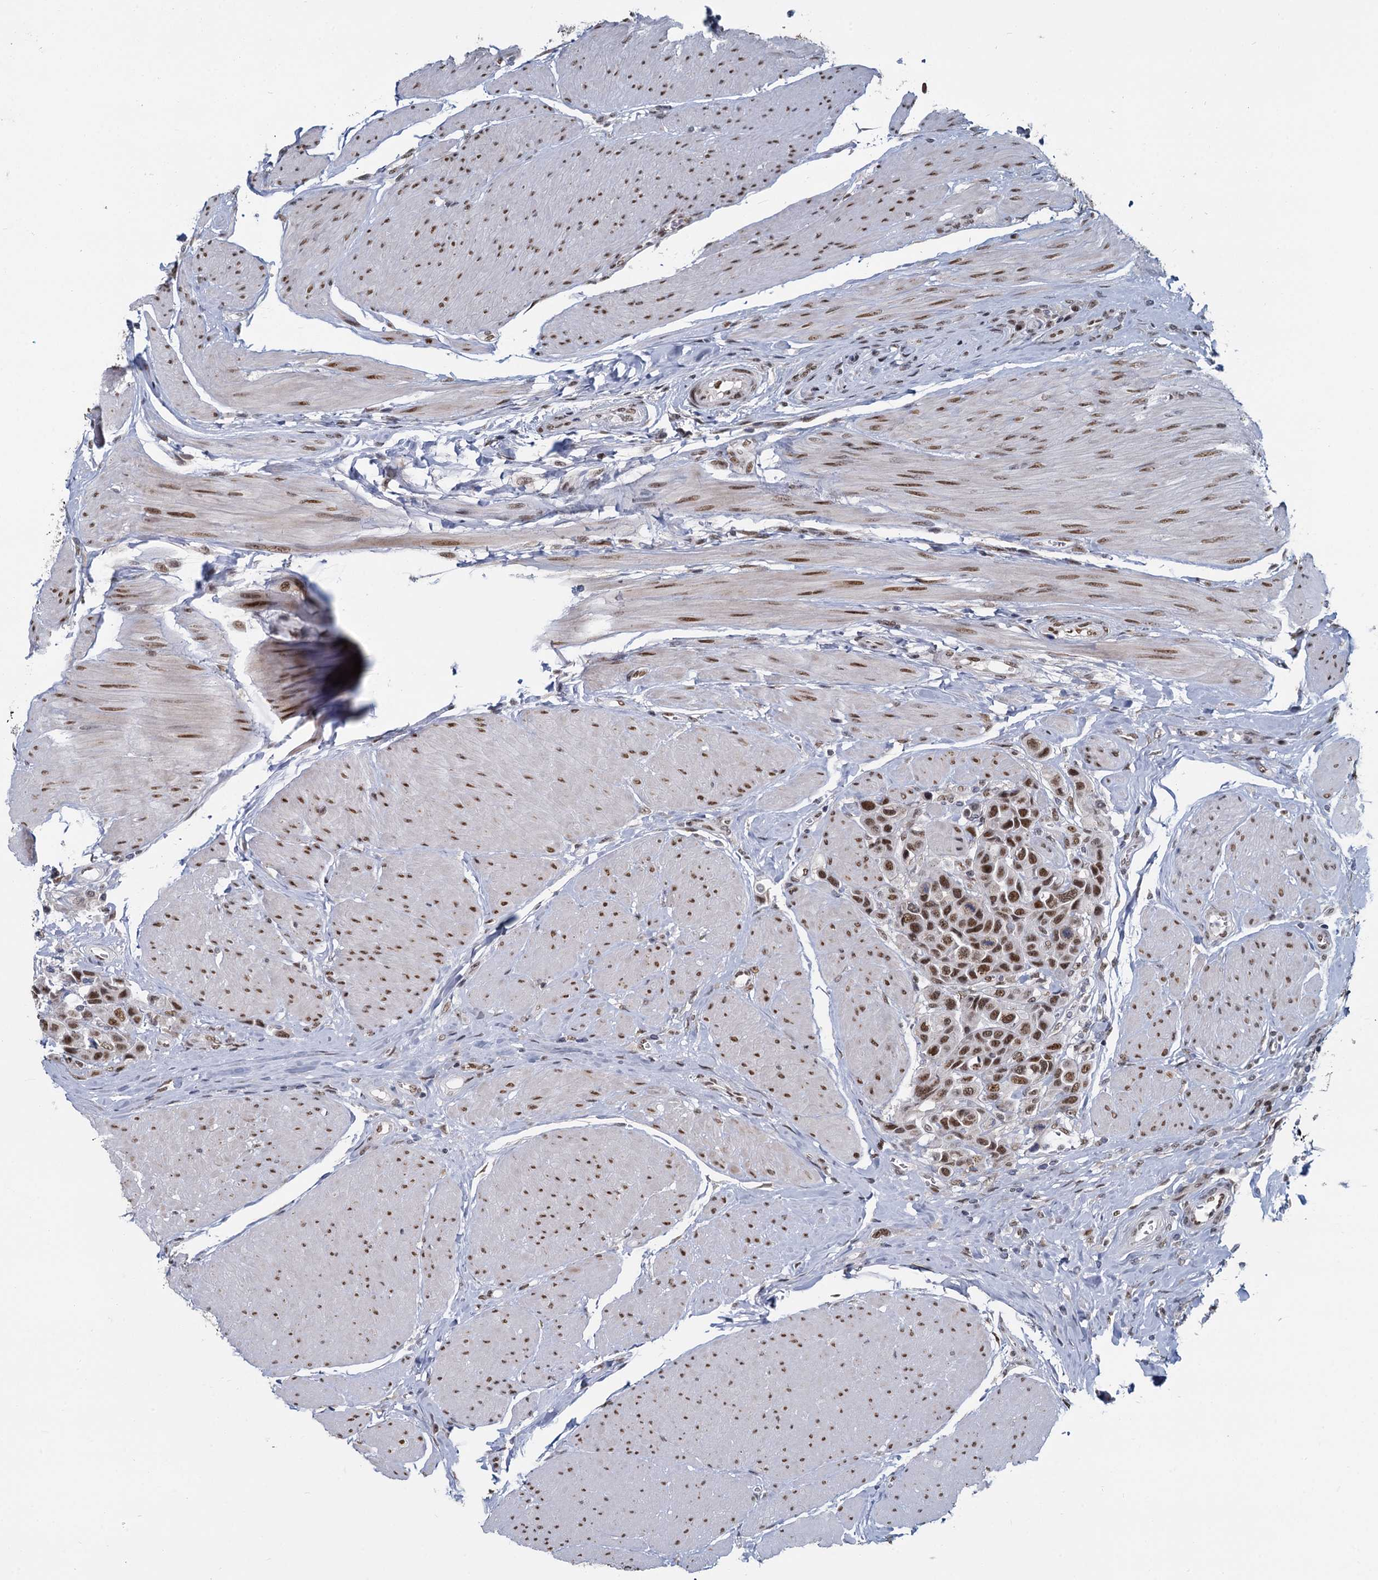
{"staining": {"intensity": "moderate", "quantity": ">75%", "location": "nuclear"}, "tissue": "urothelial cancer", "cell_type": "Tumor cells", "image_type": "cancer", "snomed": [{"axis": "morphology", "description": "Urothelial carcinoma, High grade"}, {"axis": "topography", "description": "Urinary bladder"}], "caption": "Protein staining displays moderate nuclear staining in approximately >75% of tumor cells in urothelial cancer.", "gene": "RPRD1A", "patient": {"sex": "male", "age": 50}}